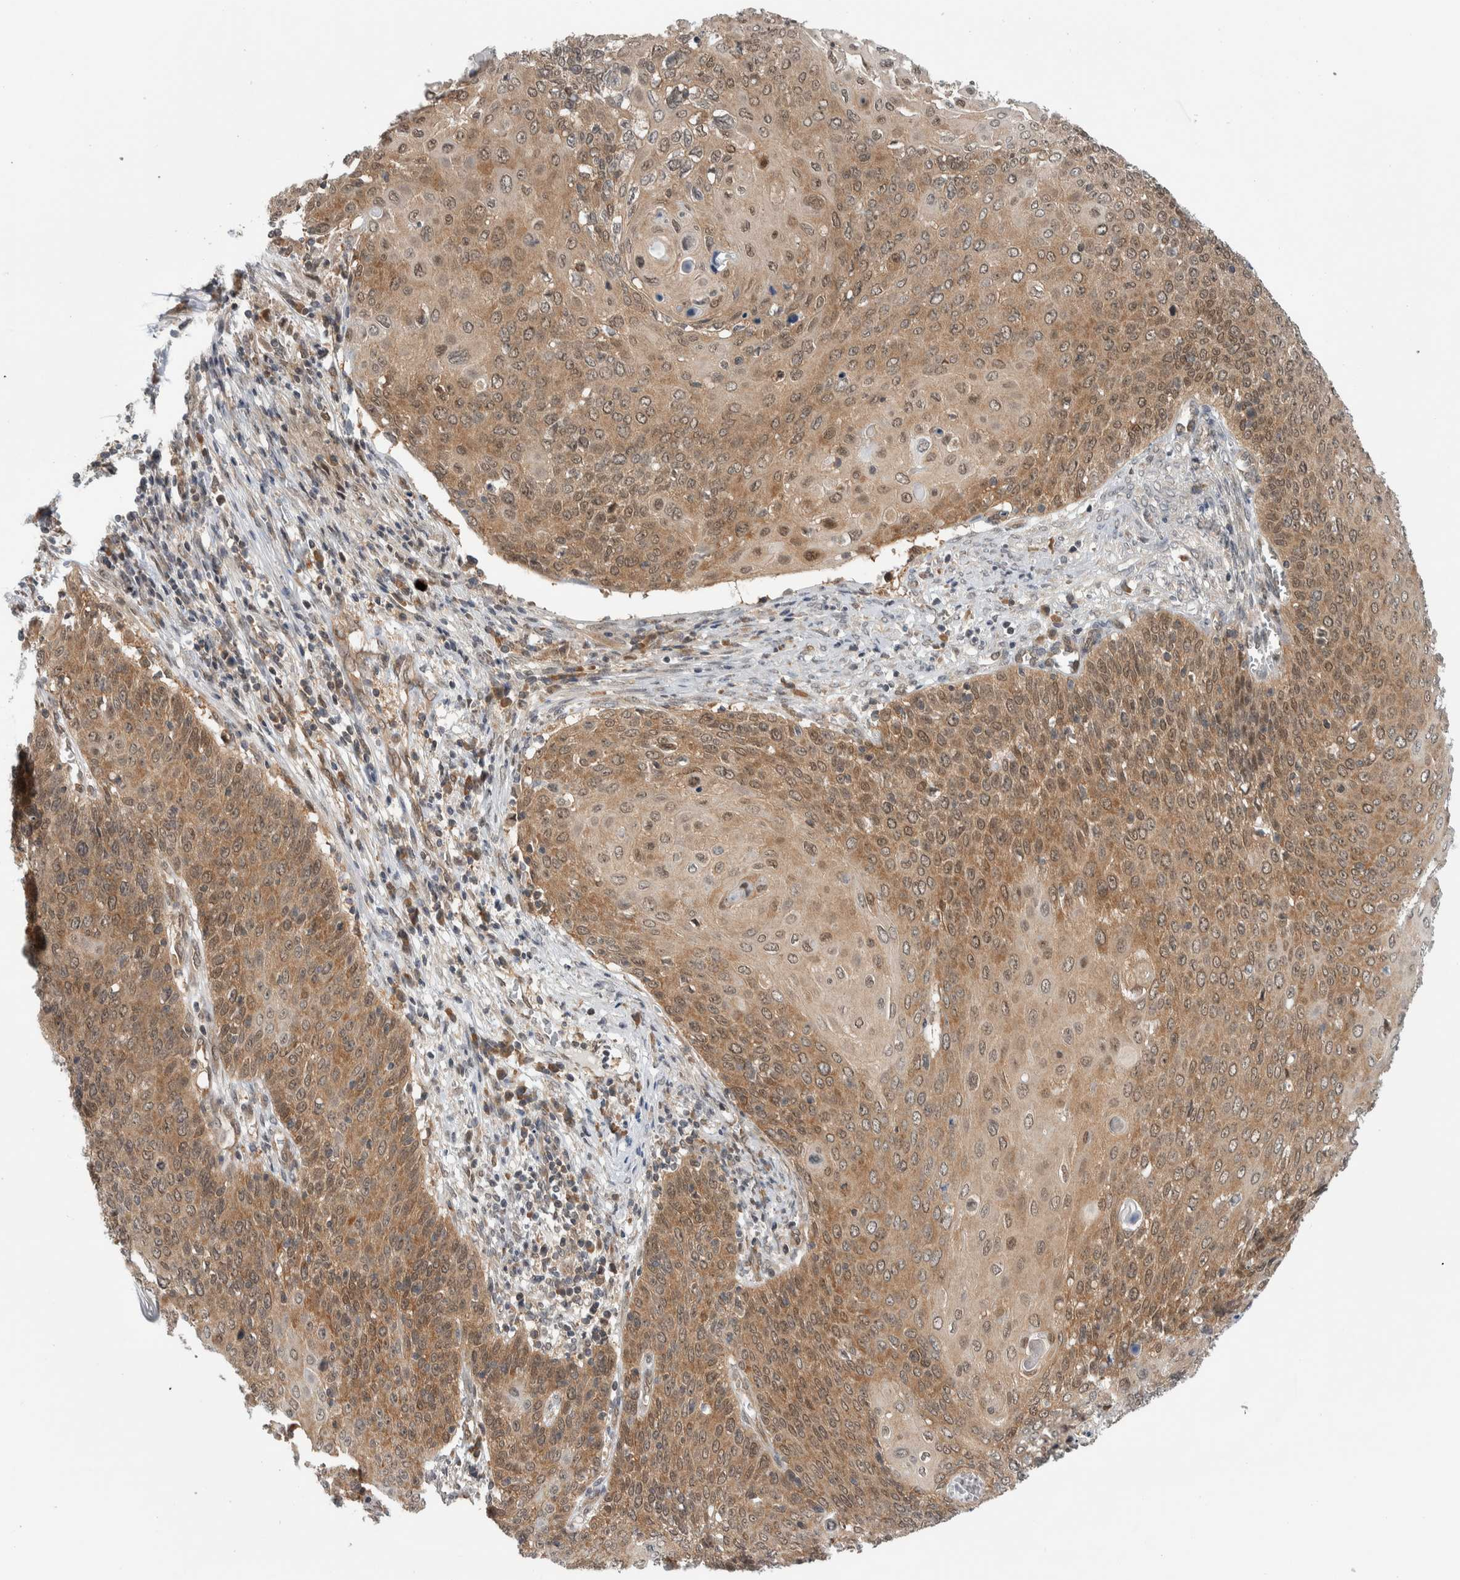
{"staining": {"intensity": "moderate", "quantity": ">75%", "location": "cytoplasmic/membranous"}, "tissue": "cervical cancer", "cell_type": "Tumor cells", "image_type": "cancer", "snomed": [{"axis": "morphology", "description": "Squamous cell carcinoma, NOS"}, {"axis": "topography", "description": "Cervix"}], "caption": "IHC micrograph of cervical cancer stained for a protein (brown), which shows medium levels of moderate cytoplasmic/membranous staining in approximately >75% of tumor cells.", "gene": "CCDC43", "patient": {"sex": "female", "age": 39}}